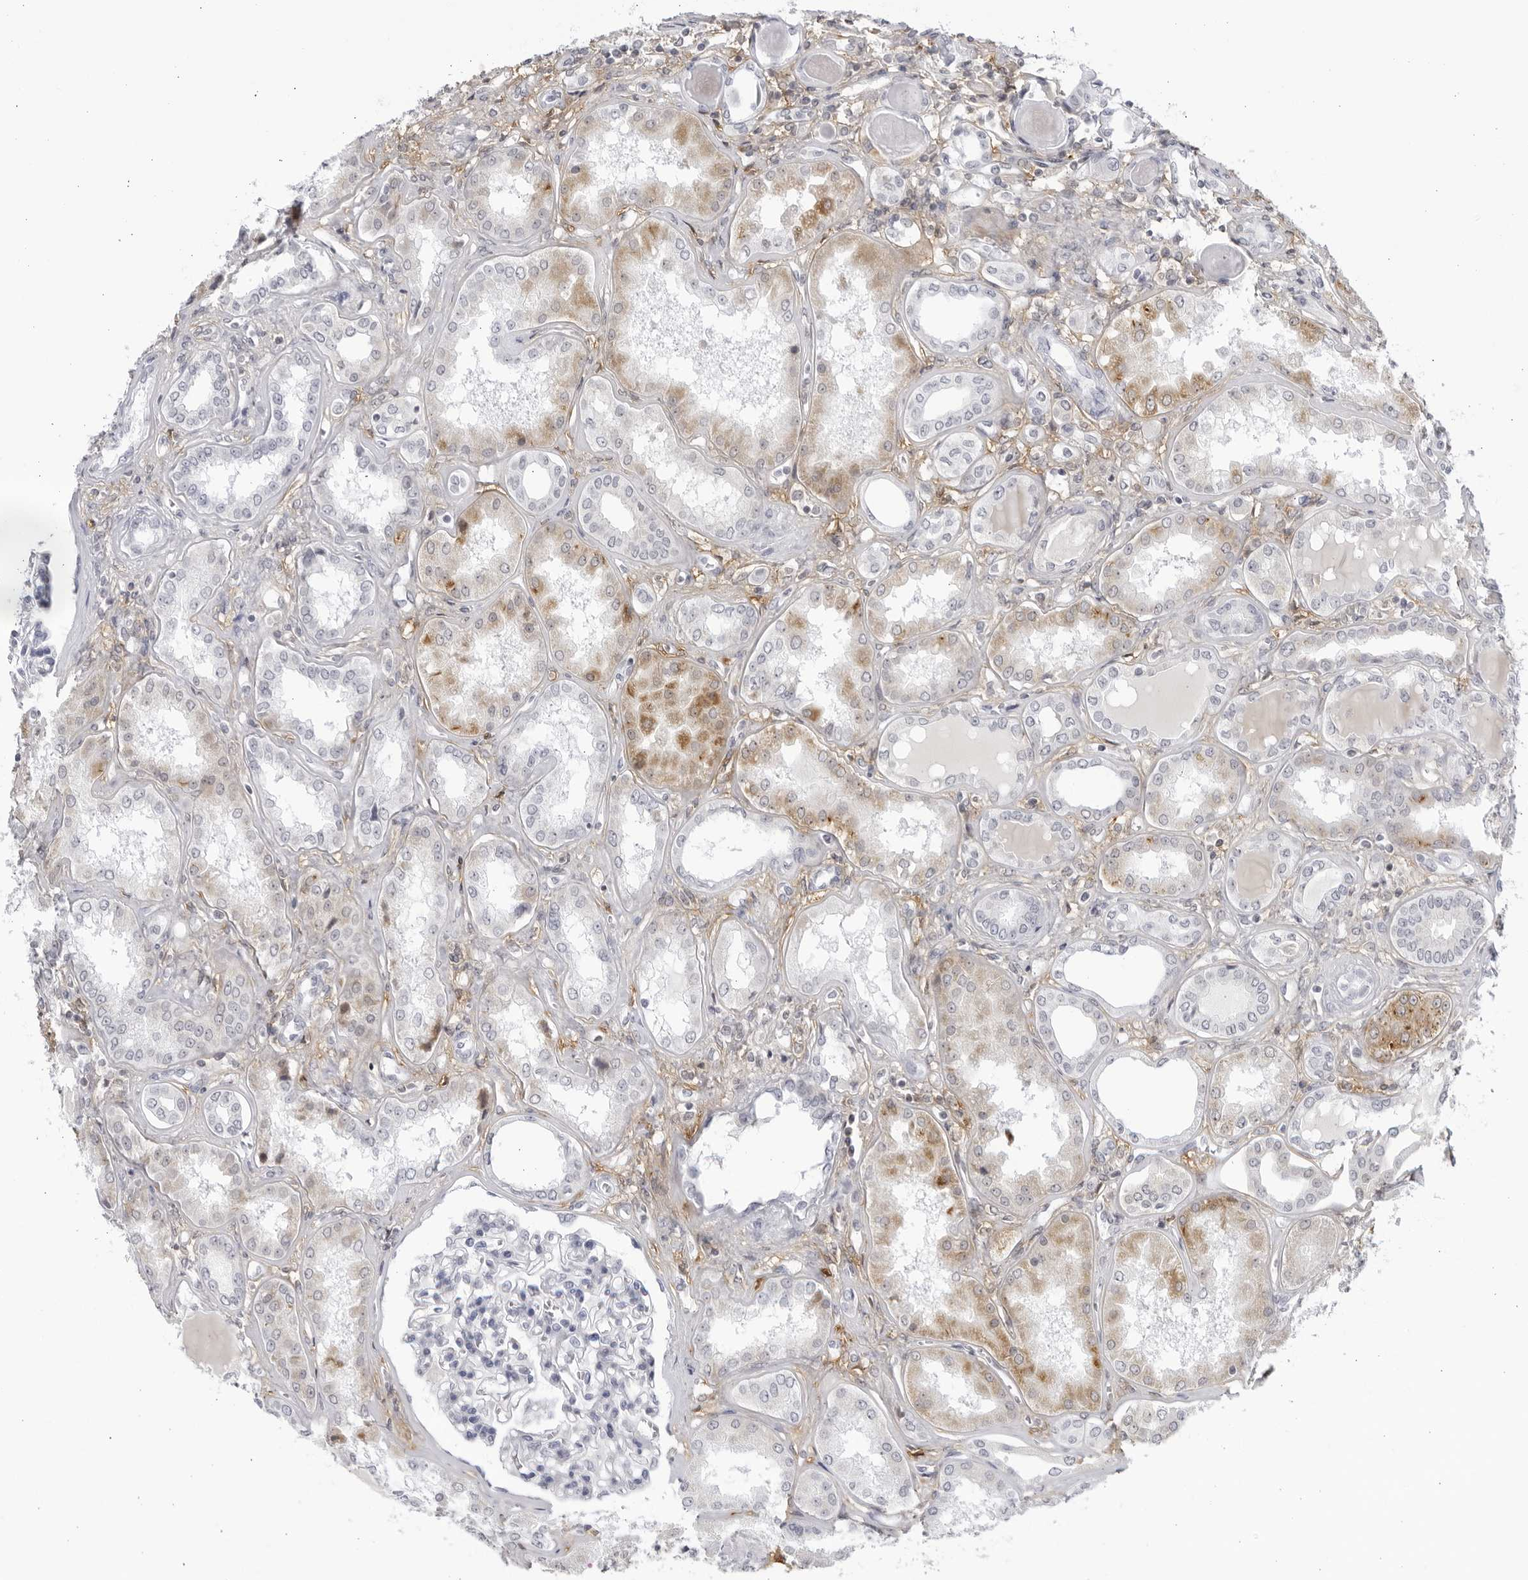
{"staining": {"intensity": "negative", "quantity": "none", "location": "none"}, "tissue": "kidney", "cell_type": "Cells in glomeruli", "image_type": "normal", "snomed": [{"axis": "morphology", "description": "Normal tissue, NOS"}, {"axis": "topography", "description": "Kidney"}], "caption": "This image is of benign kidney stained with immunohistochemistry (IHC) to label a protein in brown with the nuclei are counter-stained blue. There is no expression in cells in glomeruli.", "gene": "CNBD1", "patient": {"sex": "female", "age": 56}}